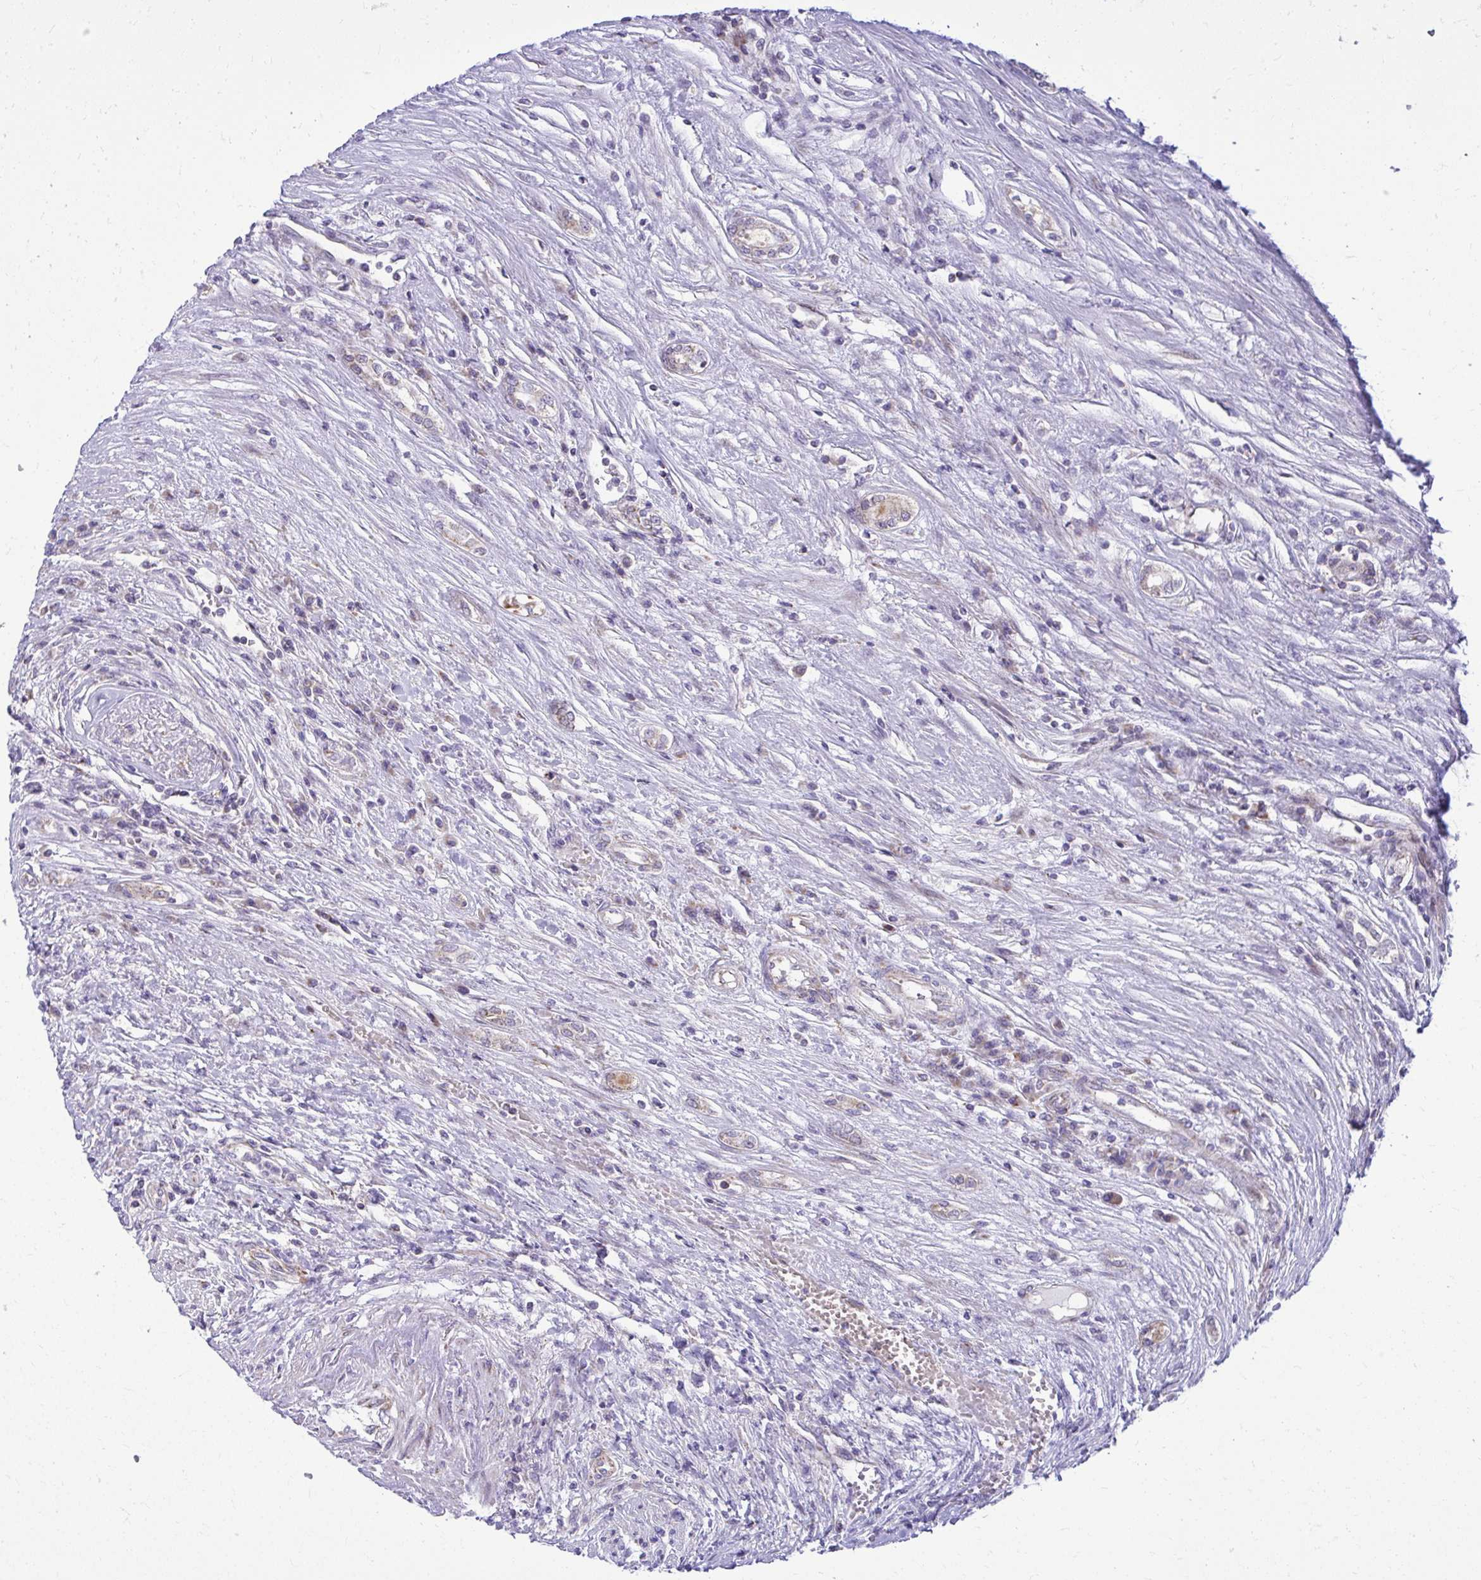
{"staining": {"intensity": "negative", "quantity": "none", "location": "none"}, "tissue": "renal cancer", "cell_type": "Tumor cells", "image_type": "cancer", "snomed": [{"axis": "morphology", "description": "Adenocarcinoma, NOS"}, {"axis": "topography", "description": "Kidney"}], "caption": "IHC photomicrograph of neoplastic tissue: renal cancer (adenocarcinoma) stained with DAB exhibits no significant protein expression in tumor cells.", "gene": "GPRIN3", "patient": {"sex": "female", "age": 67}}